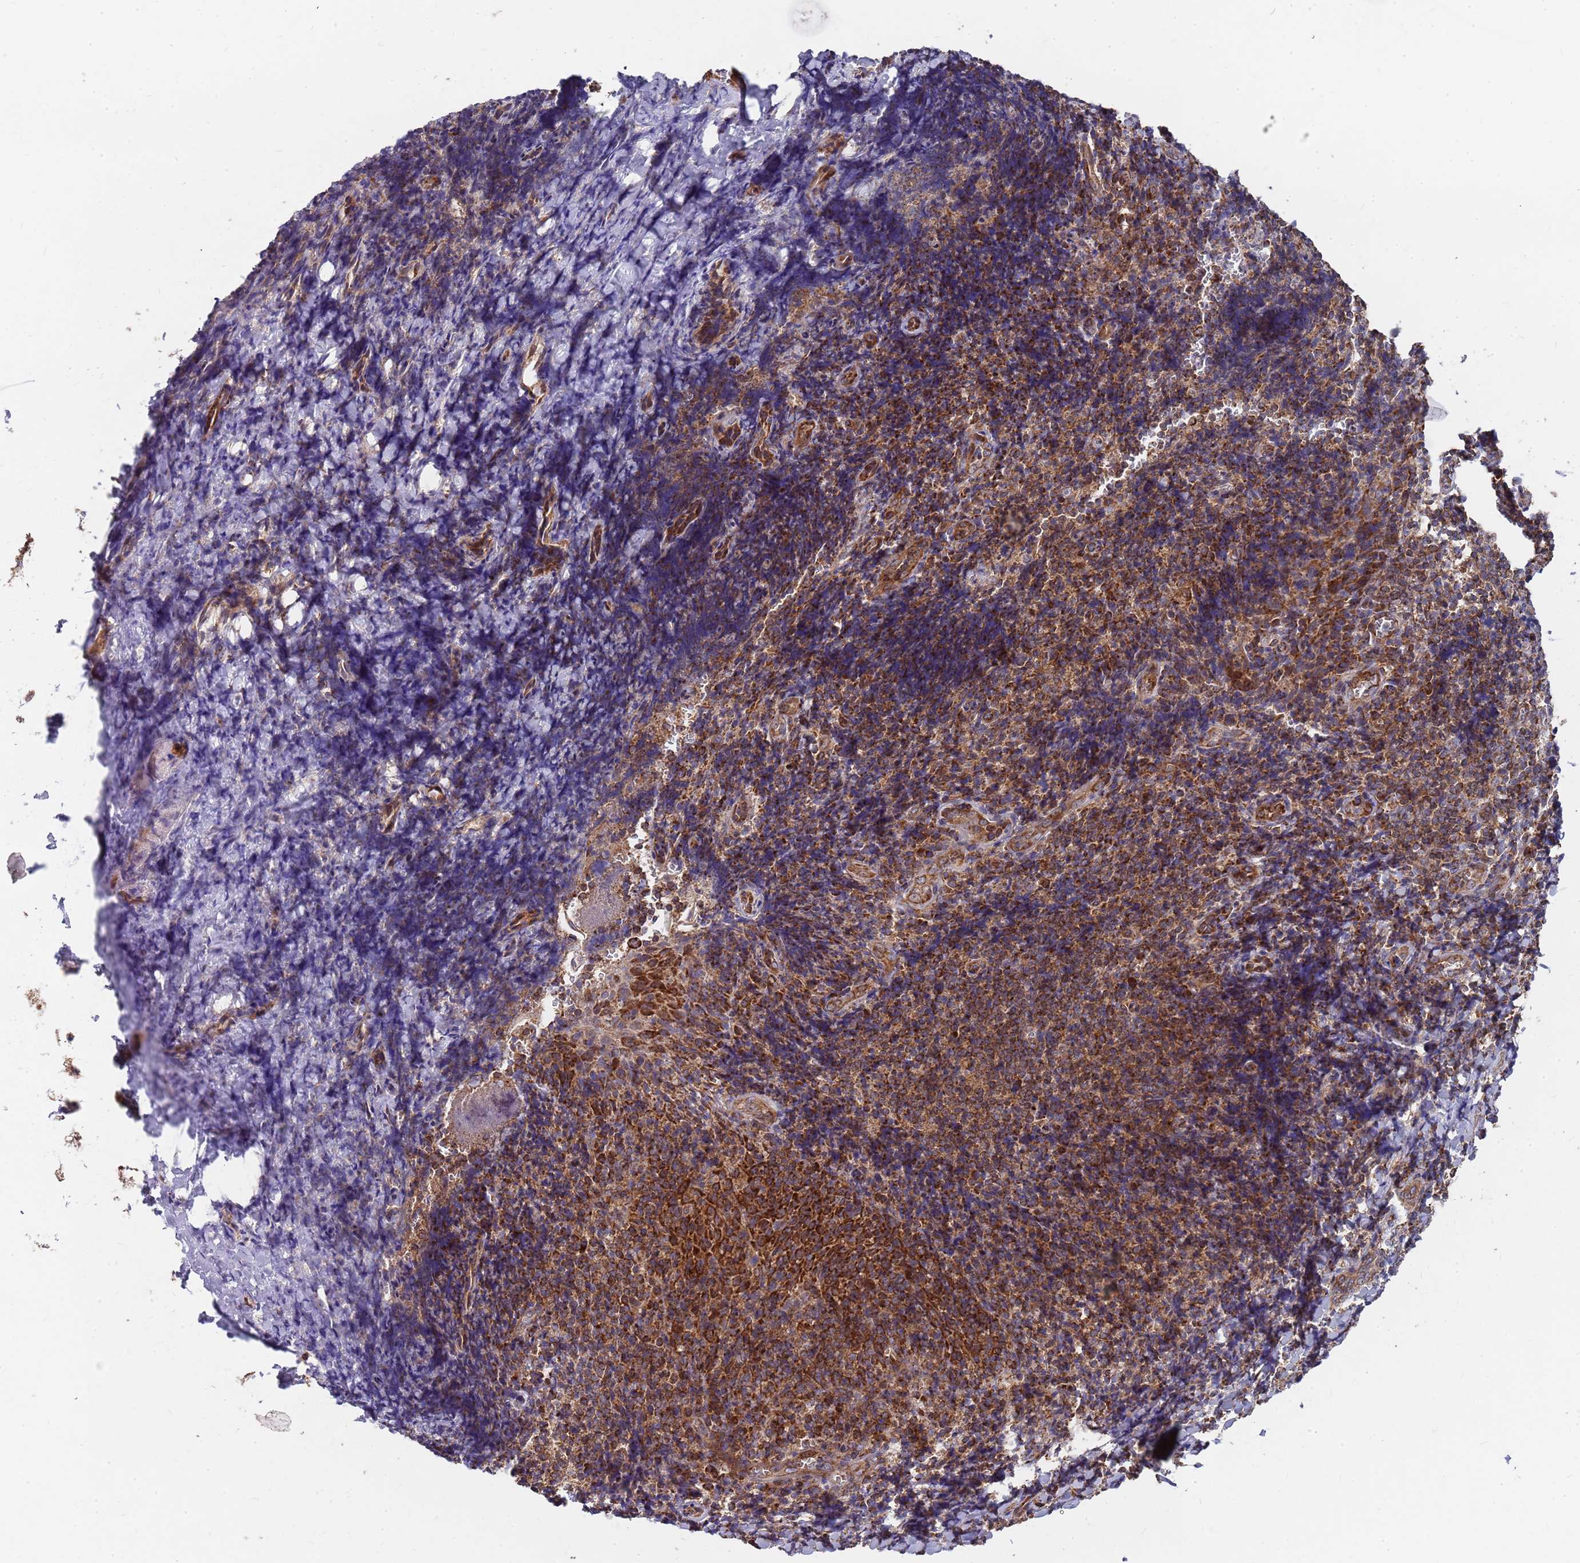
{"staining": {"intensity": "strong", "quantity": ">75%", "location": "cytoplasmic/membranous"}, "tissue": "tonsil", "cell_type": "Germinal center cells", "image_type": "normal", "snomed": [{"axis": "morphology", "description": "Normal tissue, NOS"}, {"axis": "topography", "description": "Tonsil"}], "caption": "Immunohistochemical staining of benign tonsil reveals strong cytoplasmic/membranous protein expression in approximately >75% of germinal center cells. The staining was performed using DAB to visualize the protein expression in brown, while the nuclei were stained in blue with hematoxylin (Magnification: 20x).", "gene": "WDFY3", "patient": {"sex": "male", "age": 27}}